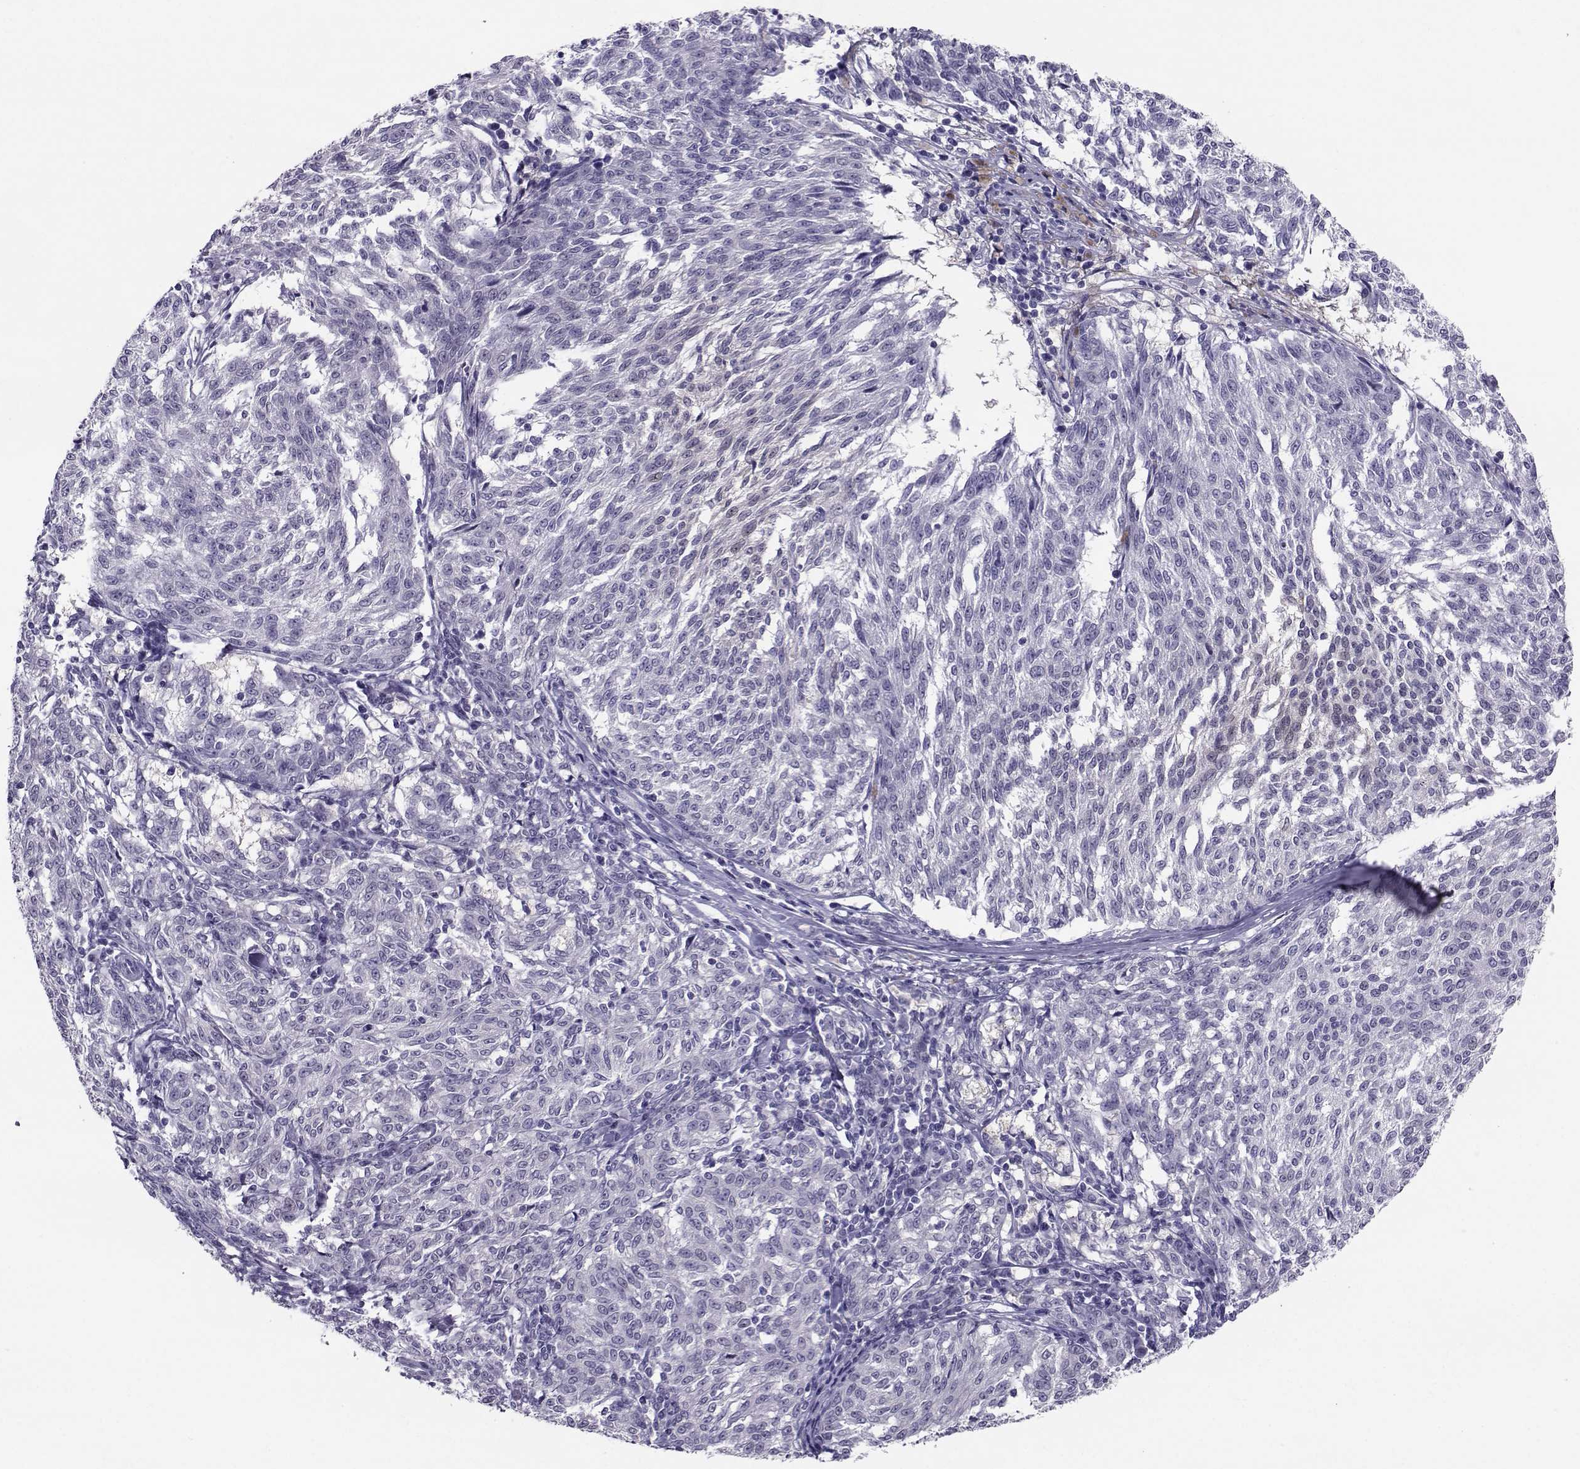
{"staining": {"intensity": "negative", "quantity": "none", "location": "none"}, "tissue": "melanoma", "cell_type": "Tumor cells", "image_type": "cancer", "snomed": [{"axis": "morphology", "description": "Malignant melanoma, NOS"}, {"axis": "topography", "description": "Skin"}], "caption": "Immunohistochemical staining of melanoma shows no significant staining in tumor cells.", "gene": "PGK1", "patient": {"sex": "female", "age": 72}}